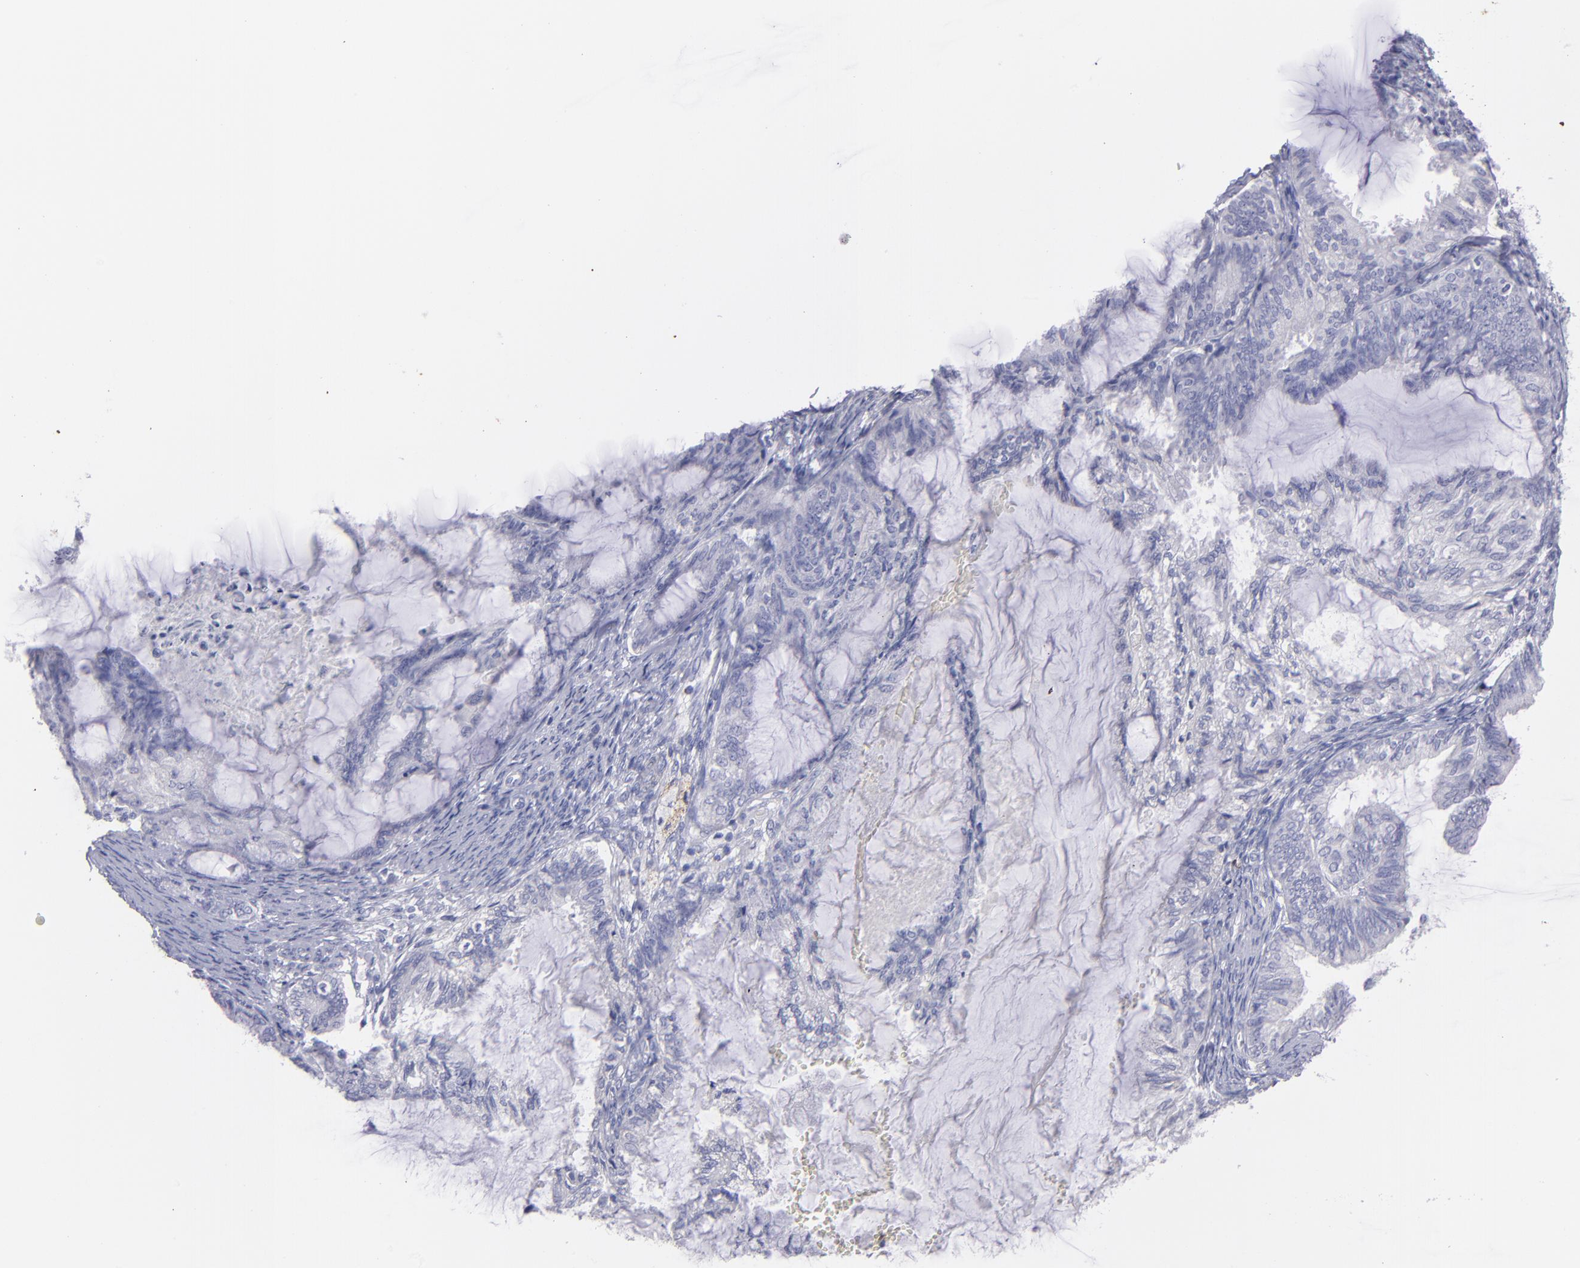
{"staining": {"intensity": "negative", "quantity": "none", "location": "none"}, "tissue": "endometrial cancer", "cell_type": "Tumor cells", "image_type": "cancer", "snomed": [{"axis": "morphology", "description": "Adenocarcinoma, NOS"}, {"axis": "topography", "description": "Endometrium"}], "caption": "Tumor cells show no significant expression in endometrial adenocarcinoma. (DAB IHC with hematoxylin counter stain).", "gene": "SNAP25", "patient": {"sex": "female", "age": 86}}